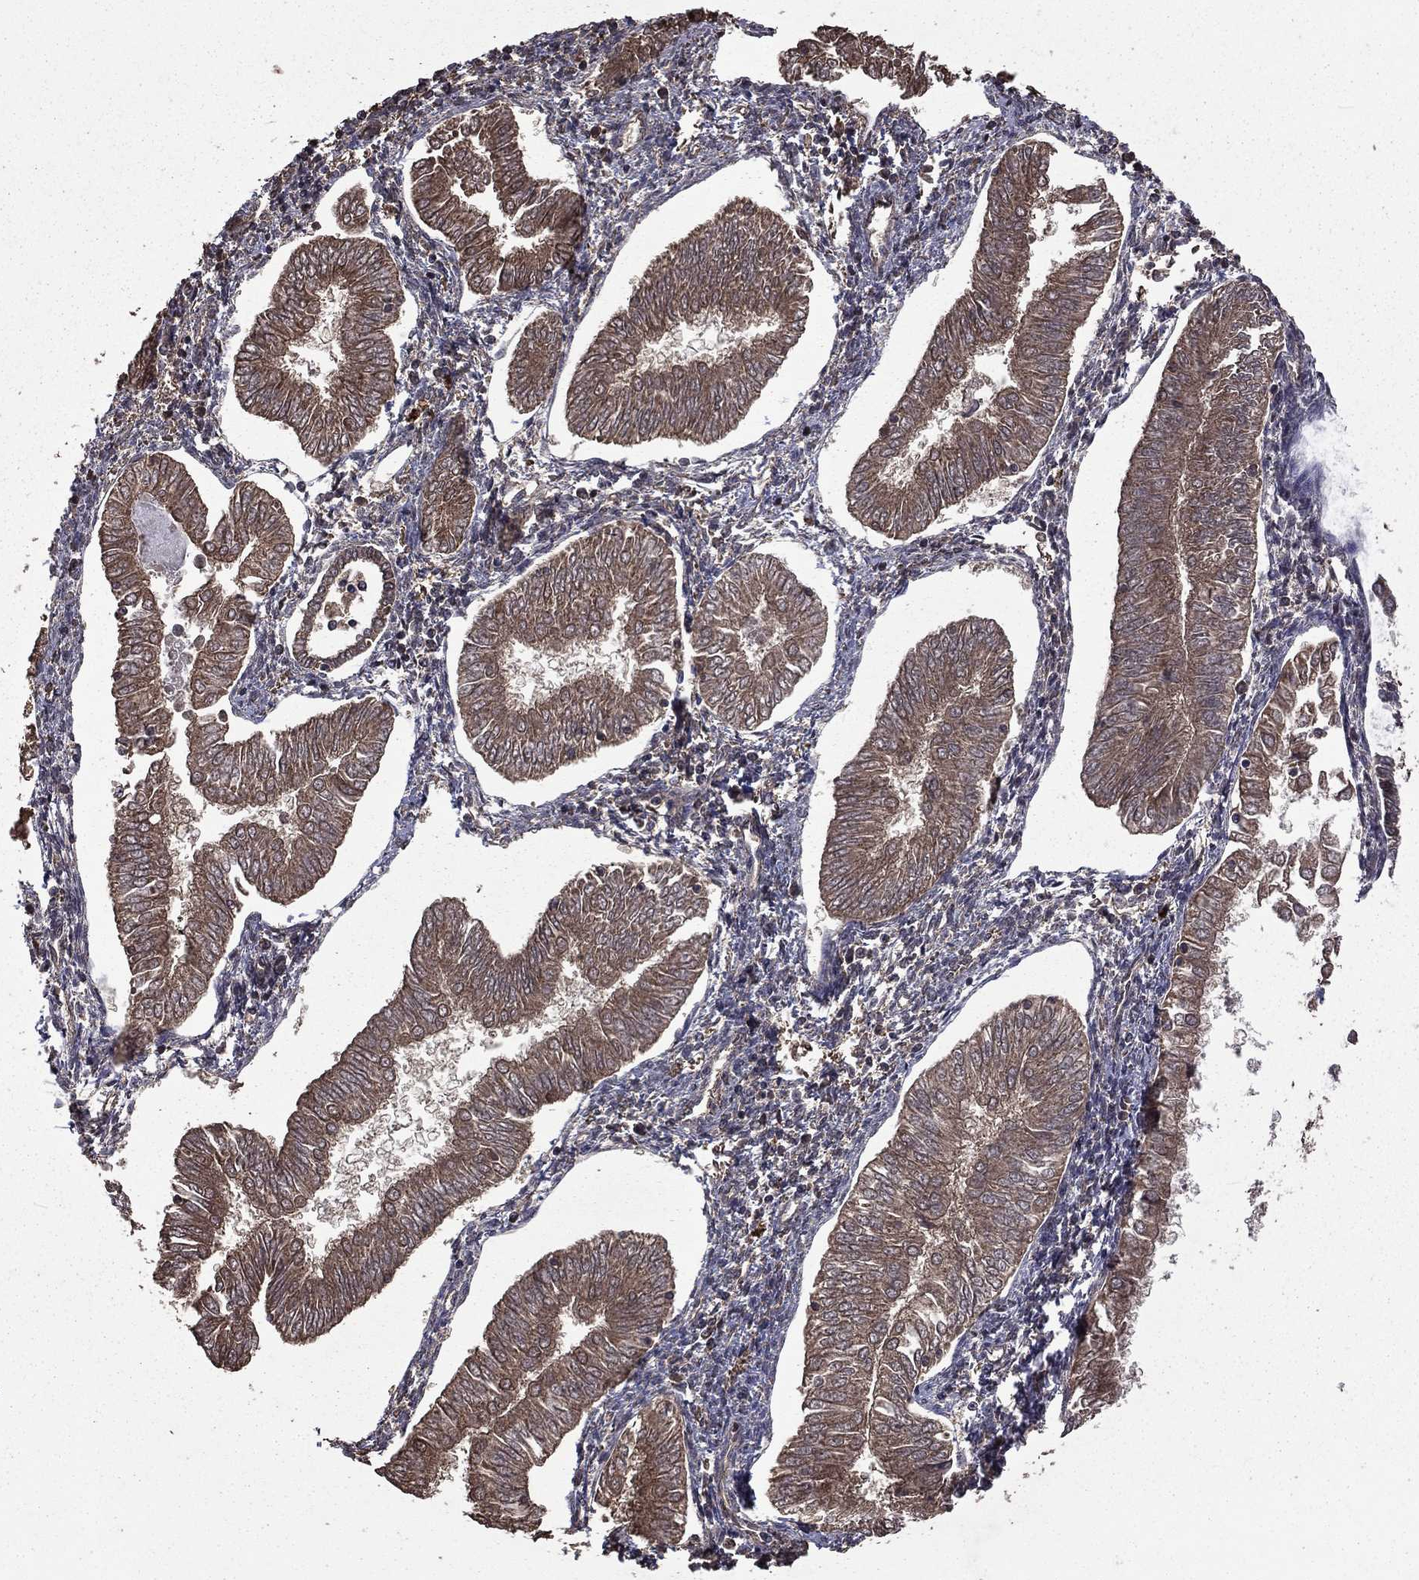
{"staining": {"intensity": "weak", "quantity": ">75%", "location": "cytoplasmic/membranous"}, "tissue": "endometrial cancer", "cell_type": "Tumor cells", "image_type": "cancer", "snomed": [{"axis": "morphology", "description": "Adenocarcinoma, NOS"}, {"axis": "topography", "description": "Endometrium"}], "caption": "Human endometrial cancer (adenocarcinoma) stained with a protein marker shows weak staining in tumor cells.", "gene": "BIRC6", "patient": {"sex": "female", "age": 53}}